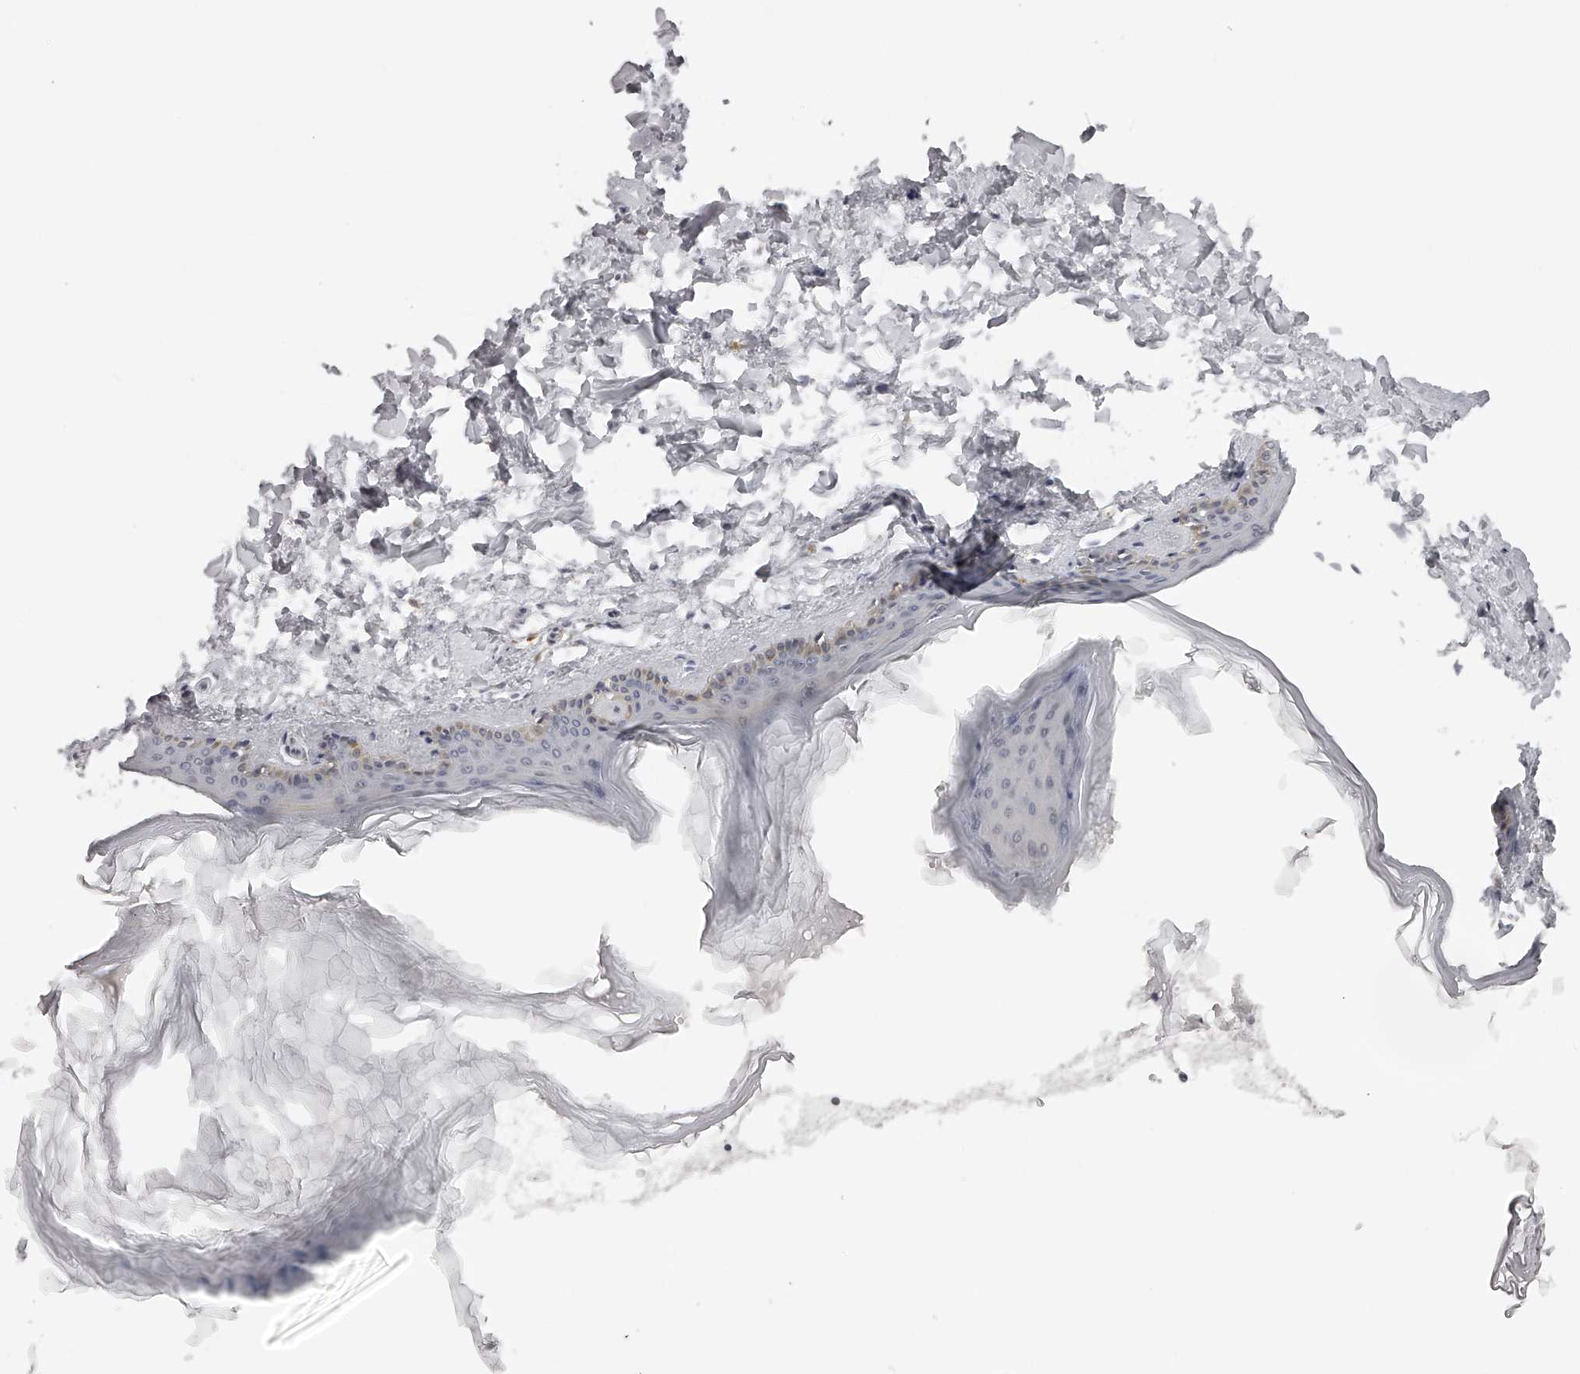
{"staining": {"intensity": "negative", "quantity": "none", "location": "none"}, "tissue": "skin", "cell_type": "Fibroblasts", "image_type": "normal", "snomed": [{"axis": "morphology", "description": "Normal tissue, NOS"}, {"axis": "topography", "description": "Skin"}], "caption": "IHC of benign human skin displays no positivity in fibroblasts.", "gene": "RNF220", "patient": {"sex": "female", "age": 27}}